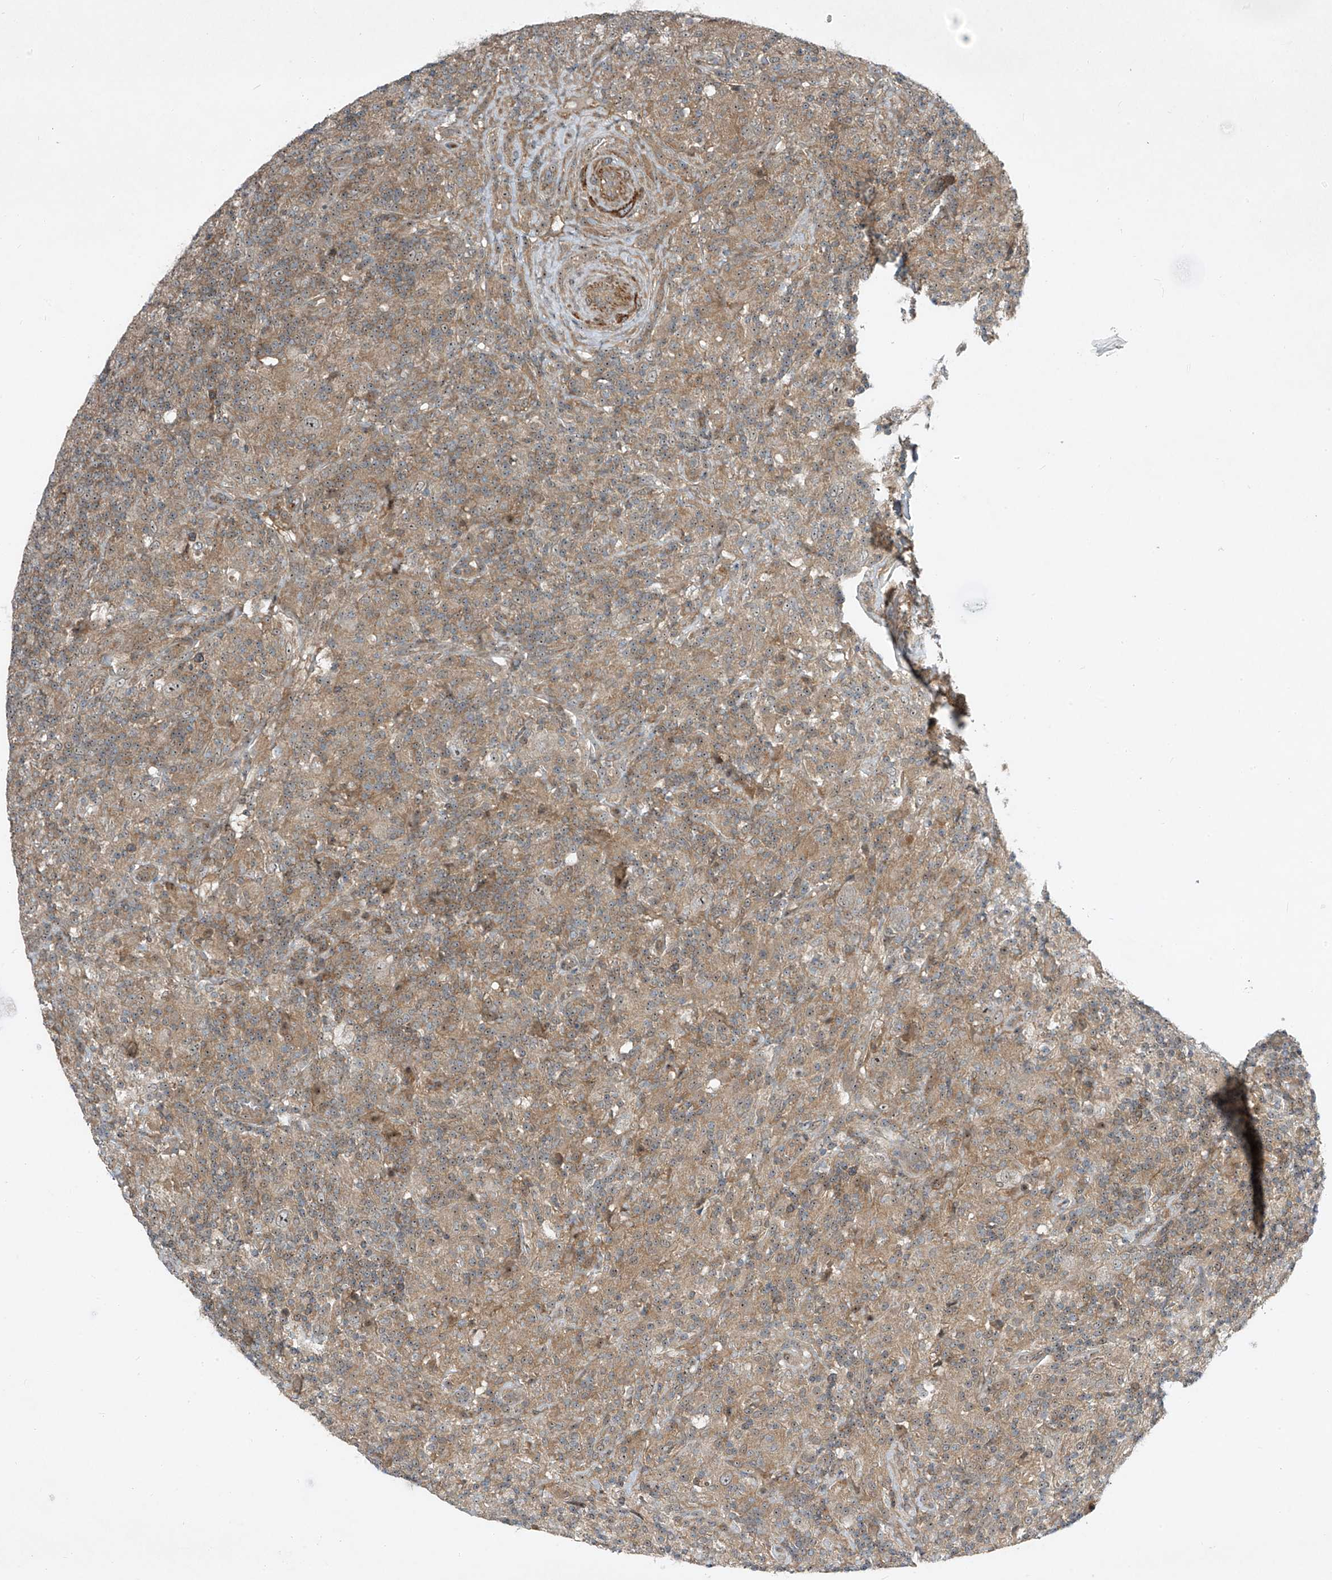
{"staining": {"intensity": "weak", "quantity": "<25%", "location": "nuclear"}, "tissue": "lymphoma", "cell_type": "Tumor cells", "image_type": "cancer", "snomed": [{"axis": "morphology", "description": "Hodgkin's disease, NOS"}, {"axis": "topography", "description": "Lymph node"}], "caption": "This is a micrograph of IHC staining of lymphoma, which shows no expression in tumor cells.", "gene": "PPCS", "patient": {"sex": "male", "age": 70}}